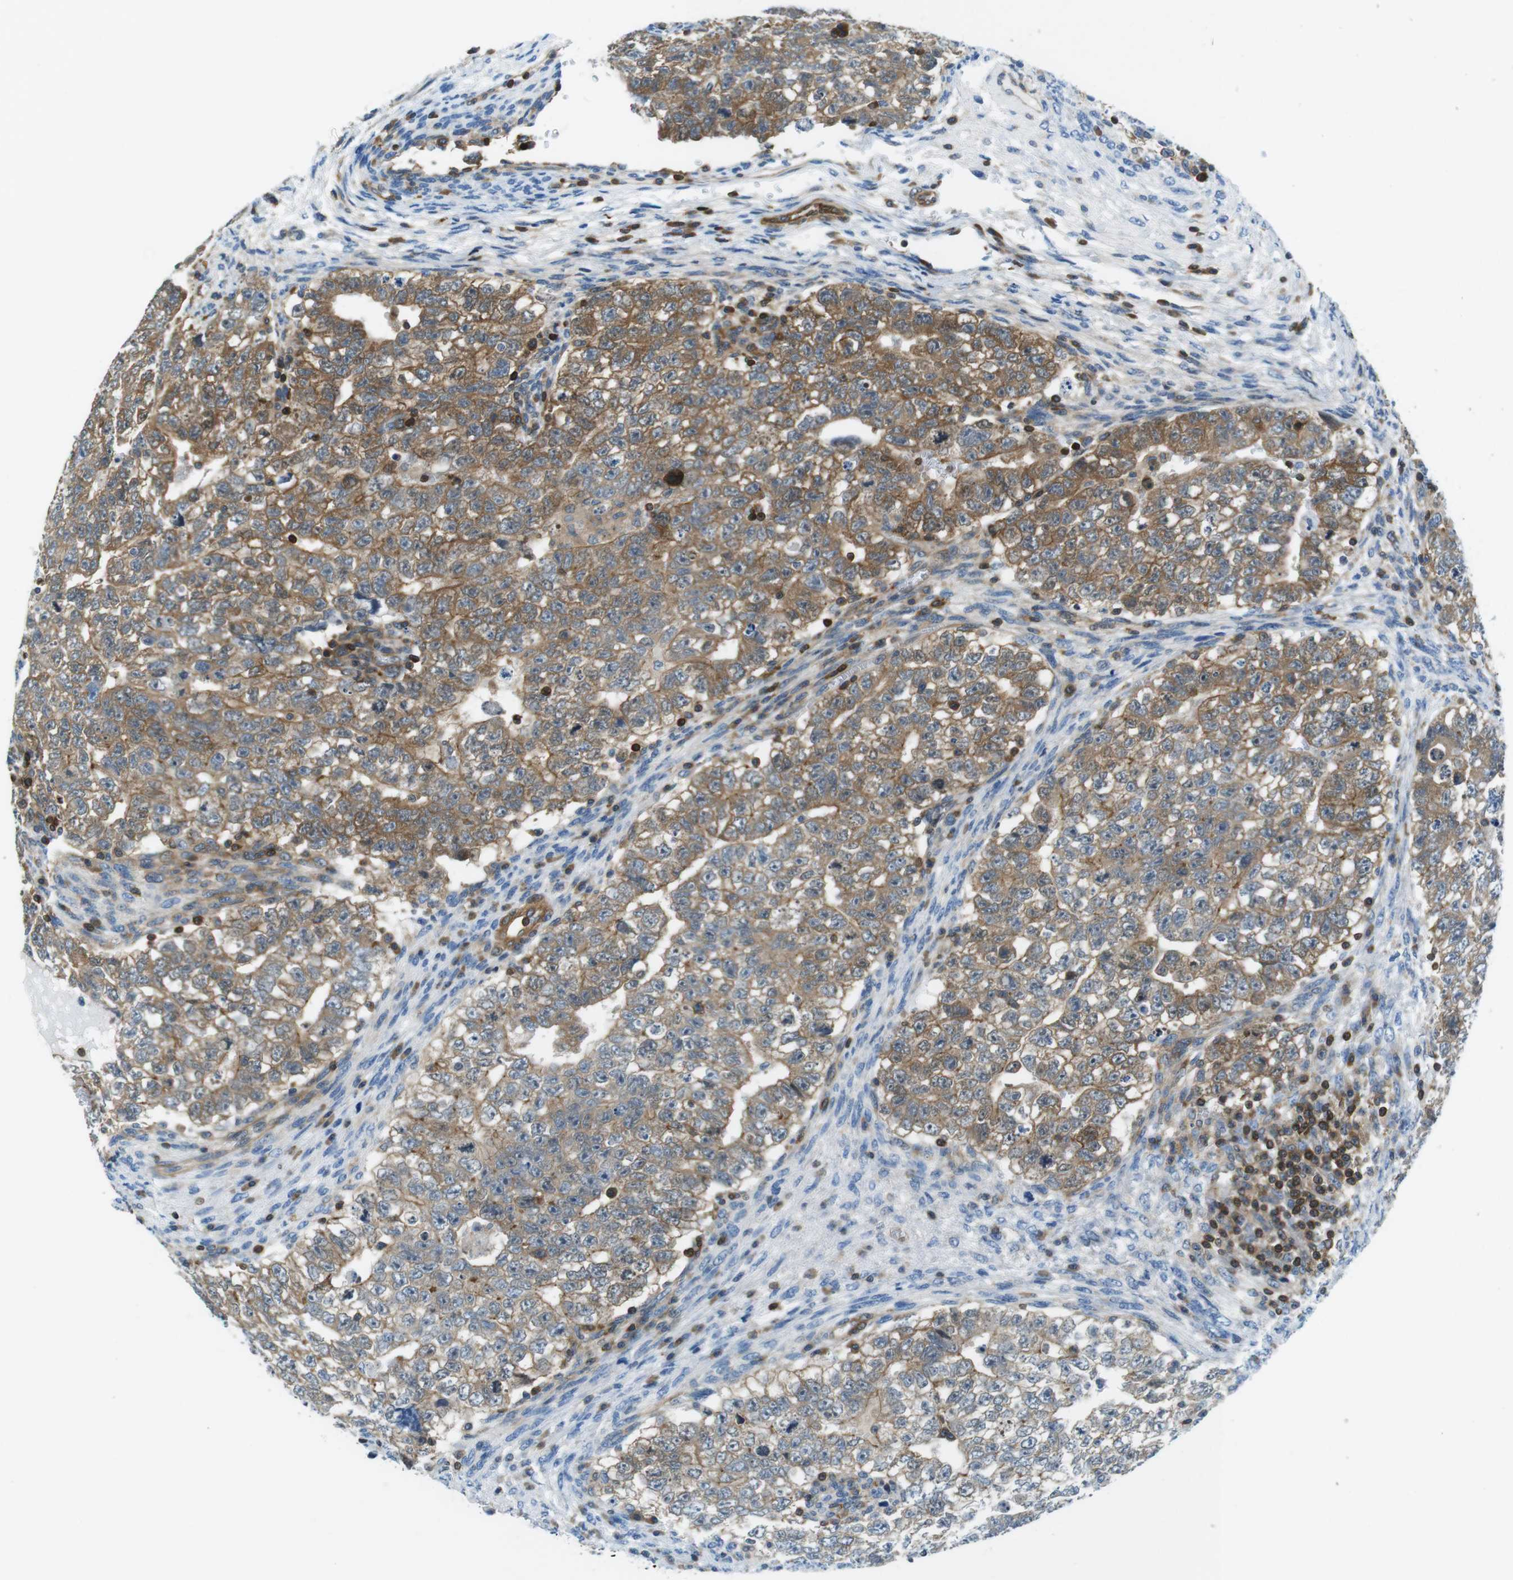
{"staining": {"intensity": "moderate", "quantity": ">75%", "location": "cytoplasmic/membranous"}, "tissue": "testis cancer", "cell_type": "Tumor cells", "image_type": "cancer", "snomed": [{"axis": "morphology", "description": "Seminoma, NOS"}, {"axis": "morphology", "description": "Carcinoma, Embryonal, NOS"}, {"axis": "topography", "description": "Testis"}], "caption": "A medium amount of moderate cytoplasmic/membranous staining is identified in about >75% of tumor cells in testis cancer tissue.", "gene": "TES", "patient": {"sex": "male", "age": 38}}